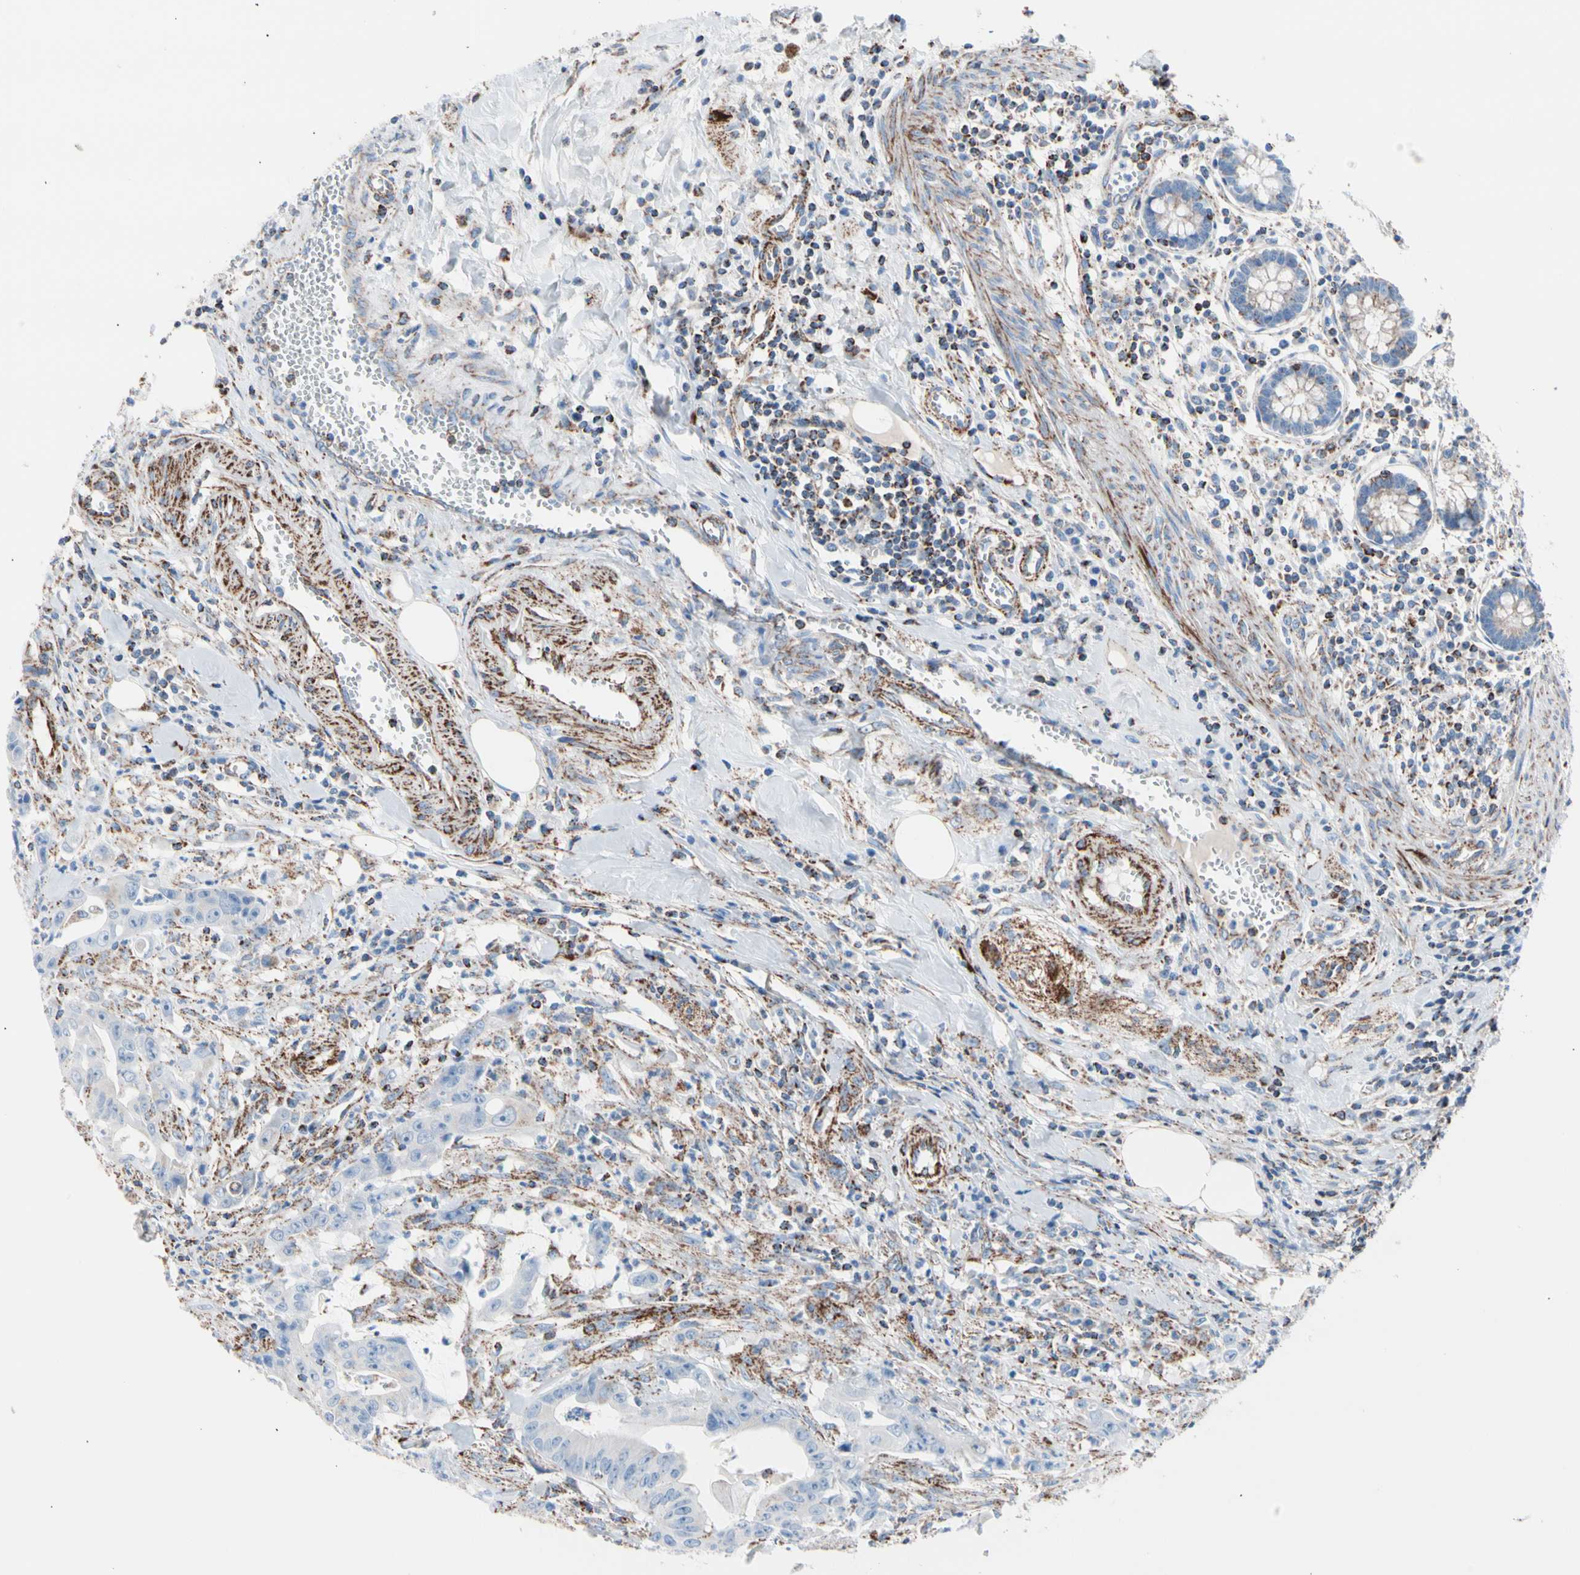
{"staining": {"intensity": "moderate", "quantity": "<25%", "location": "cytoplasmic/membranous"}, "tissue": "colorectal cancer", "cell_type": "Tumor cells", "image_type": "cancer", "snomed": [{"axis": "morphology", "description": "Adenocarcinoma, NOS"}, {"axis": "topography", "description": "Colon"}], "caption": "A brown stain highlights moderate cytoplasmic/membranous positivity of a protein in human colorectal cancer tumor cells.", "gene": "HK1", "patient": {"sex": "male", "age": 45}}